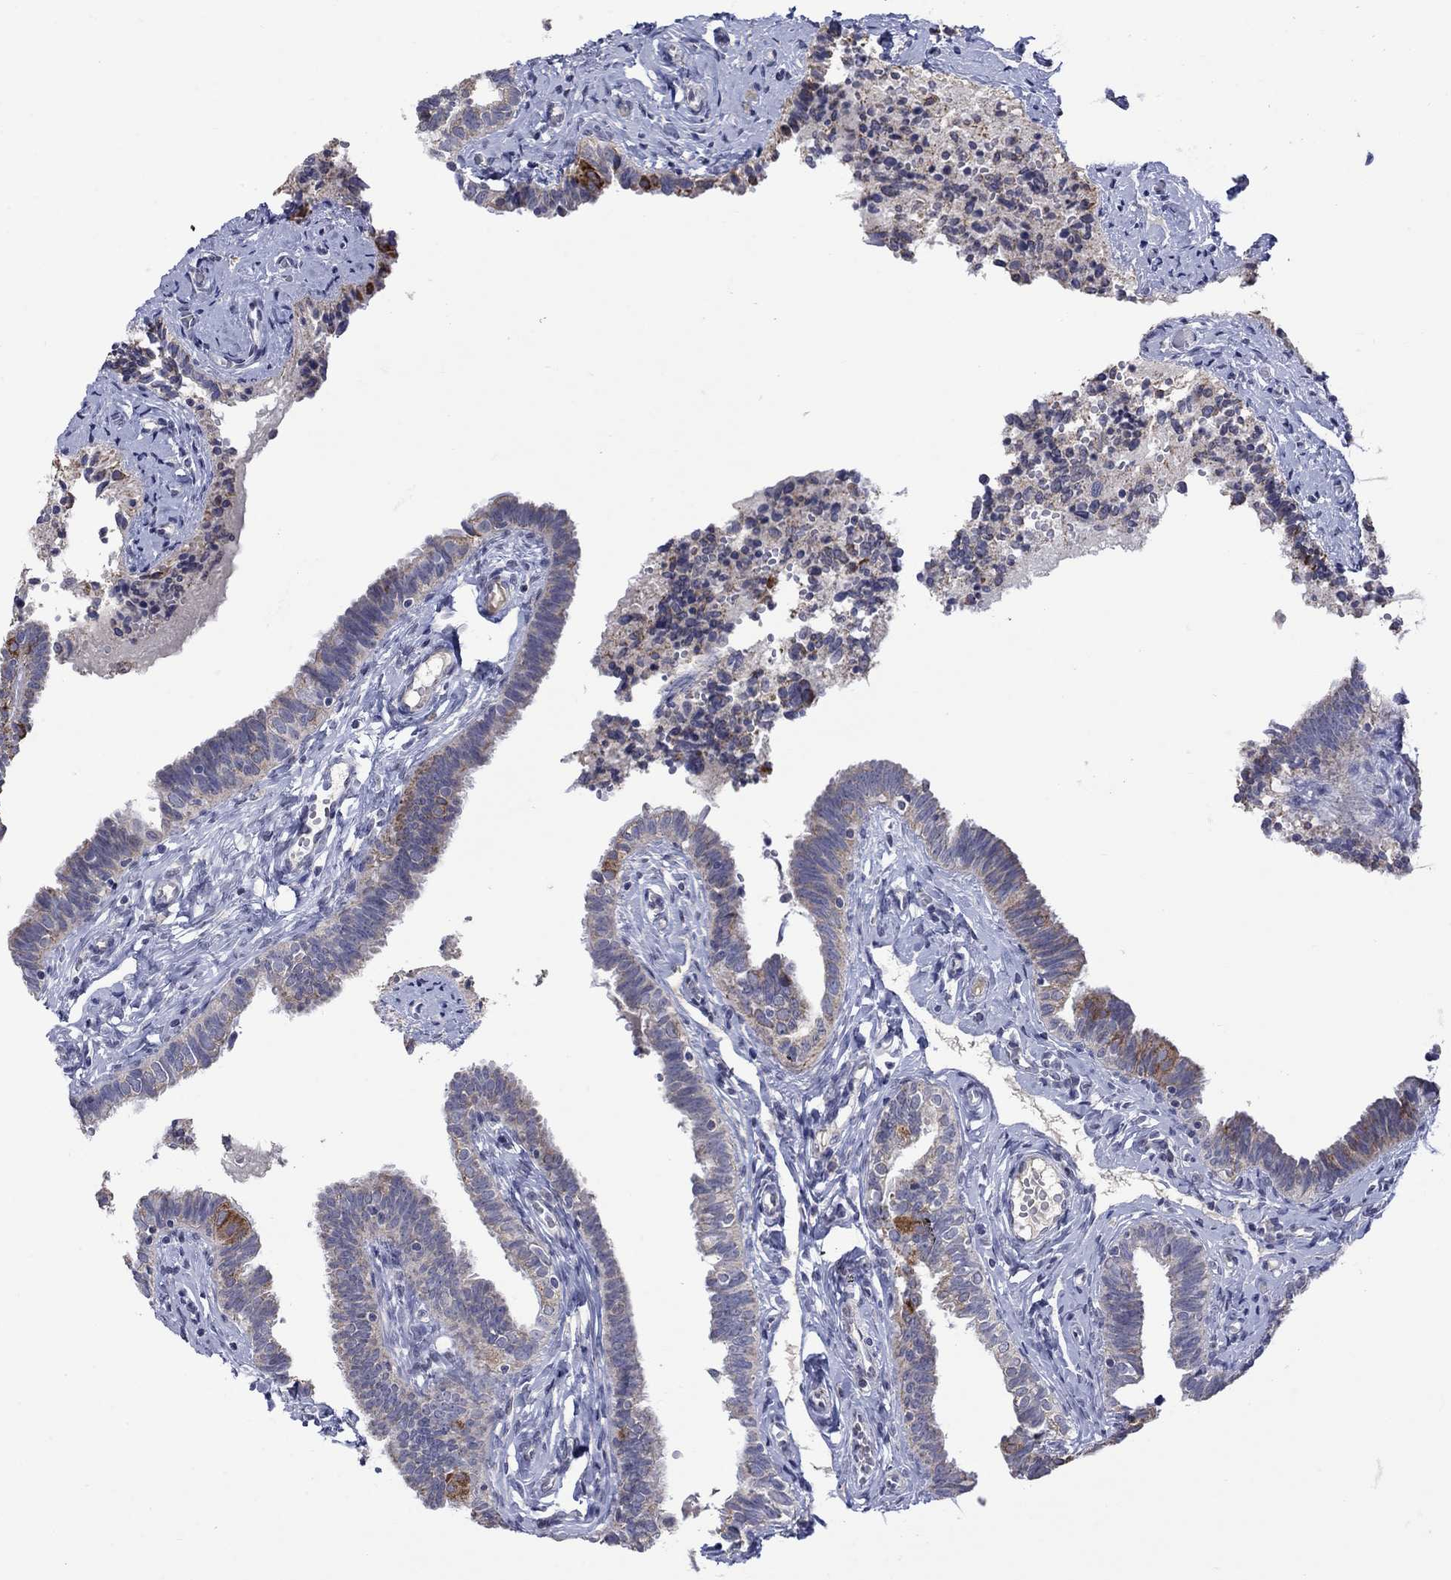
{"staining": {"intensity": "strong", "quantity": "<25%", "location": "cytoplasmic/membranous"}, "tissue": "fallopian tube", "cell_type": "Glandular cells", "image_type": "normal", "snomed": [{"axis": "morphology", "description": "Normal tissue, NOS"}, {"axis": "topography", "description": "Fallopian tube"}], "caption": "A brown stain shows strong cytoplasmic/membranous expression of a protein in glandular cells of unremarkable fallopian tube.", "gene": "KCNJ16", "patient": {"sex": "female", "age": 47}}